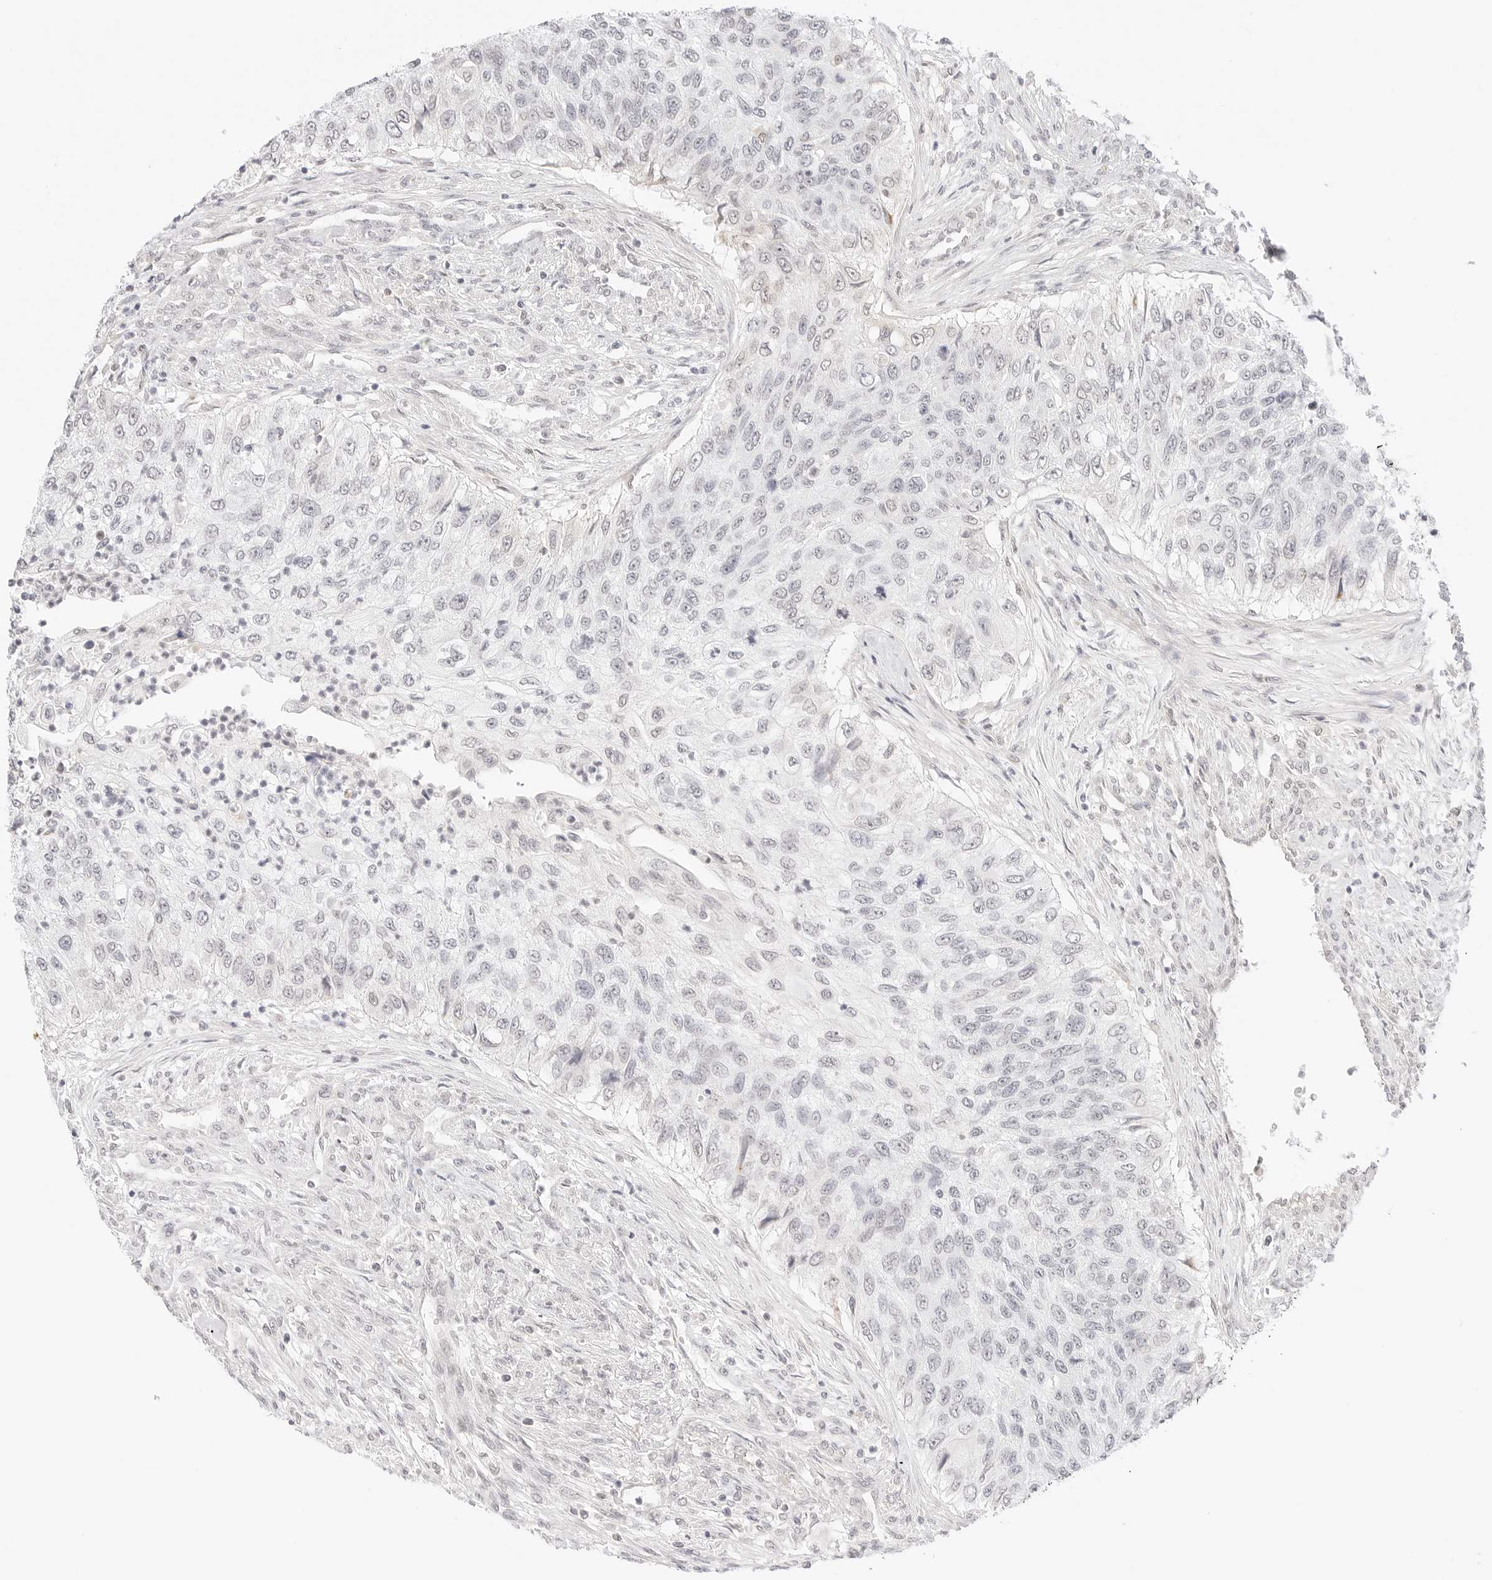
{"staining": {"intensity": "negative", "quantity": "none", "location": "none"}, "tissue": "urothelial cancer", "cell_type": "Tumor cells", "image_type": "cancer", "snomed": [{"axis": "morphology", "description": "Urothelial carcinoma, High grade"}, {"axis": "topography", "description": "Urinary bladder"}], "caption": "An immunohistochemistry (IHC) photomicrograph of high-grade urothelial carcinoma is shown. There is no staining in tumor cells of high-grade urothelial carcinoma.", "gene": "XKR4", "patient": {"sex": "female", "age": 60}}